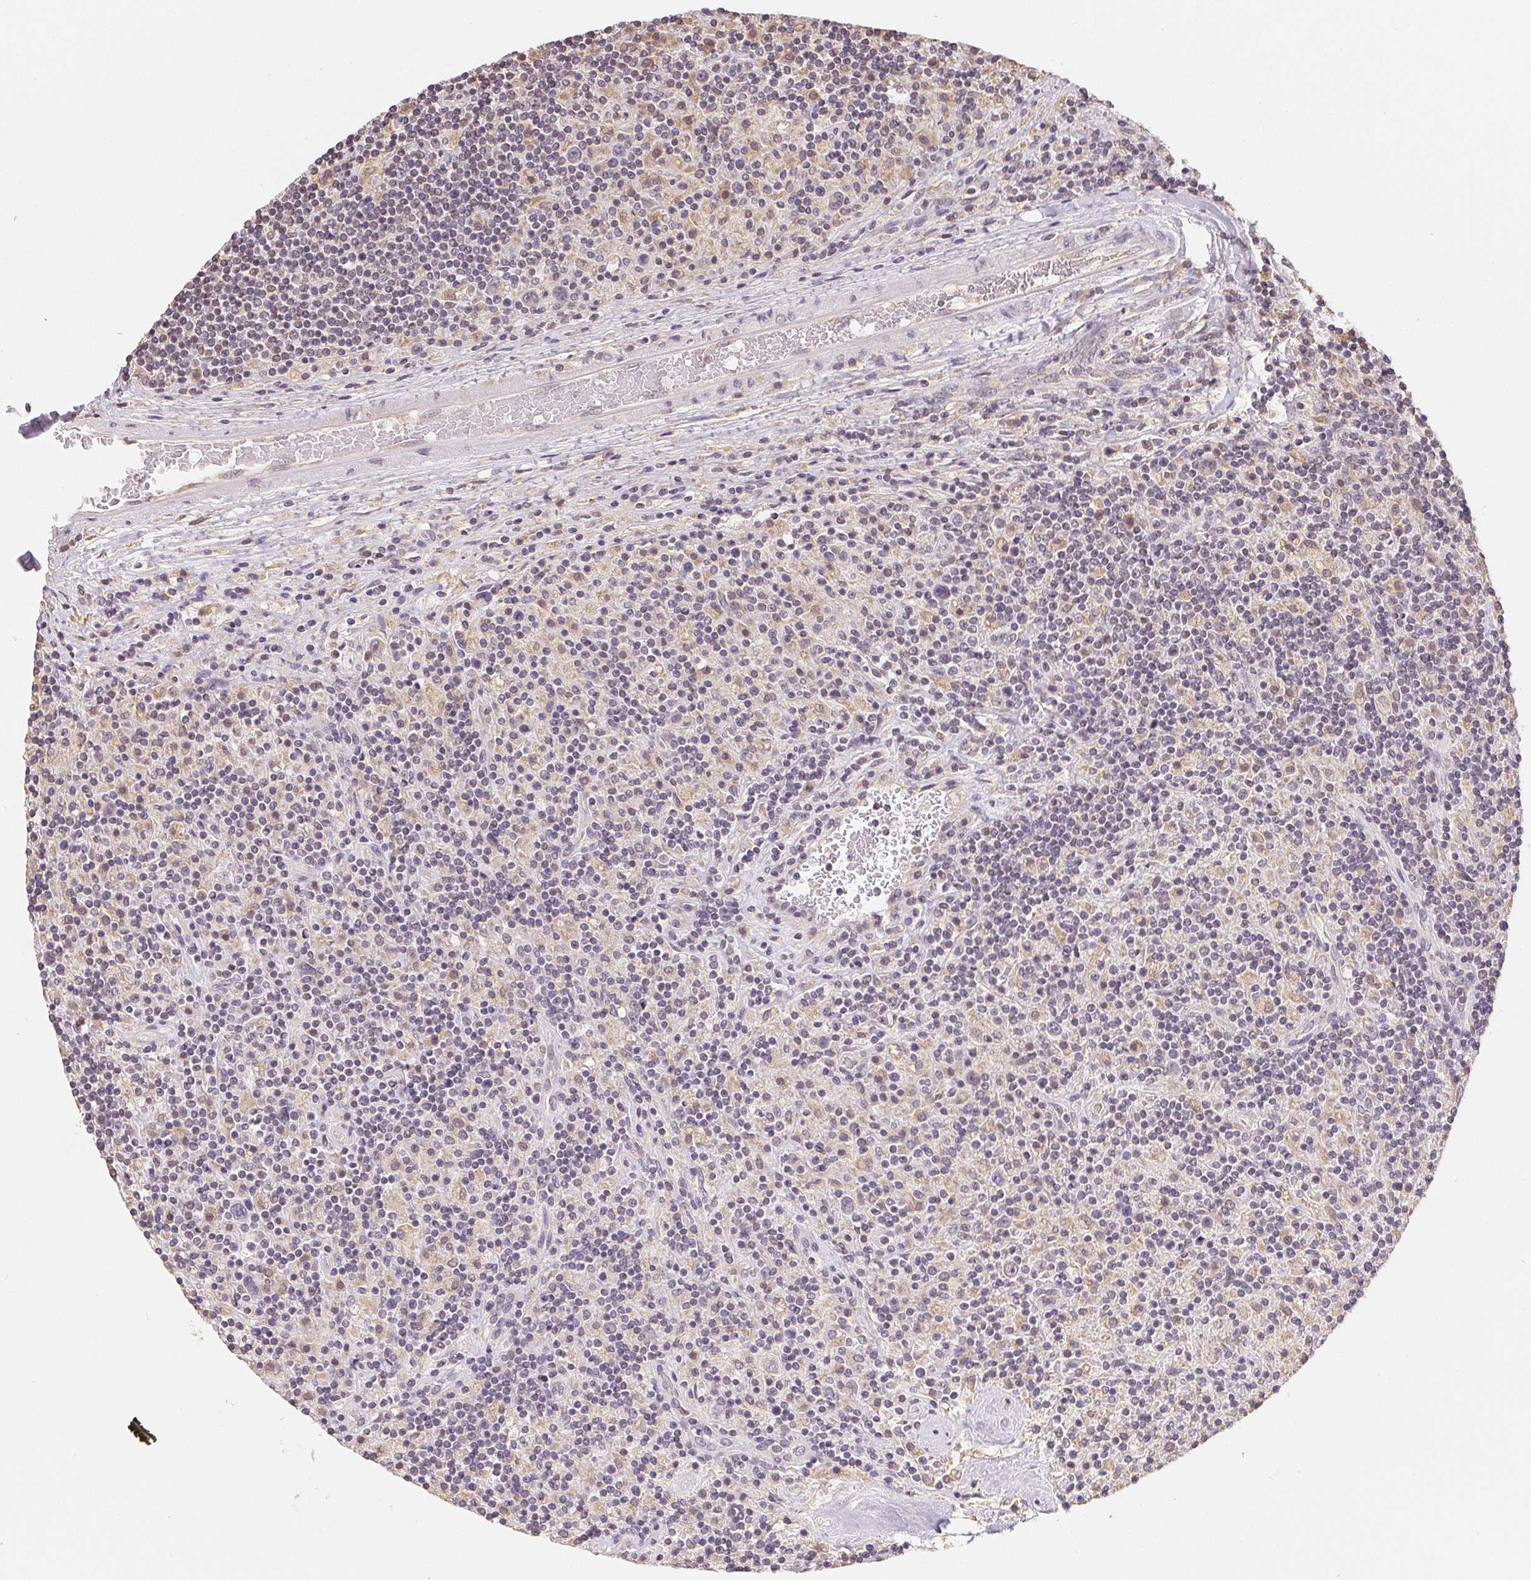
{"staining": {"intensity": "negative", "quantity": "none", "location": "none"}, "tissue": "lymphoma", "cell_type": "Tumor cells", "image_type": "cancer", "snomed": [{"axis": "morphology", "description": "Hodgkin's disease, NOS"}, {"axis": "topography", "description": "Lymph node"}], "caption": "The image exhibits no staining of tumor cells in Hodgkin's disease. (DAB (3,3'-diaminobenzidine) immunohistochemistry, high magnification).", "gene": "SEZ6L2", "patient": {"sex": "male", "age": 70}}